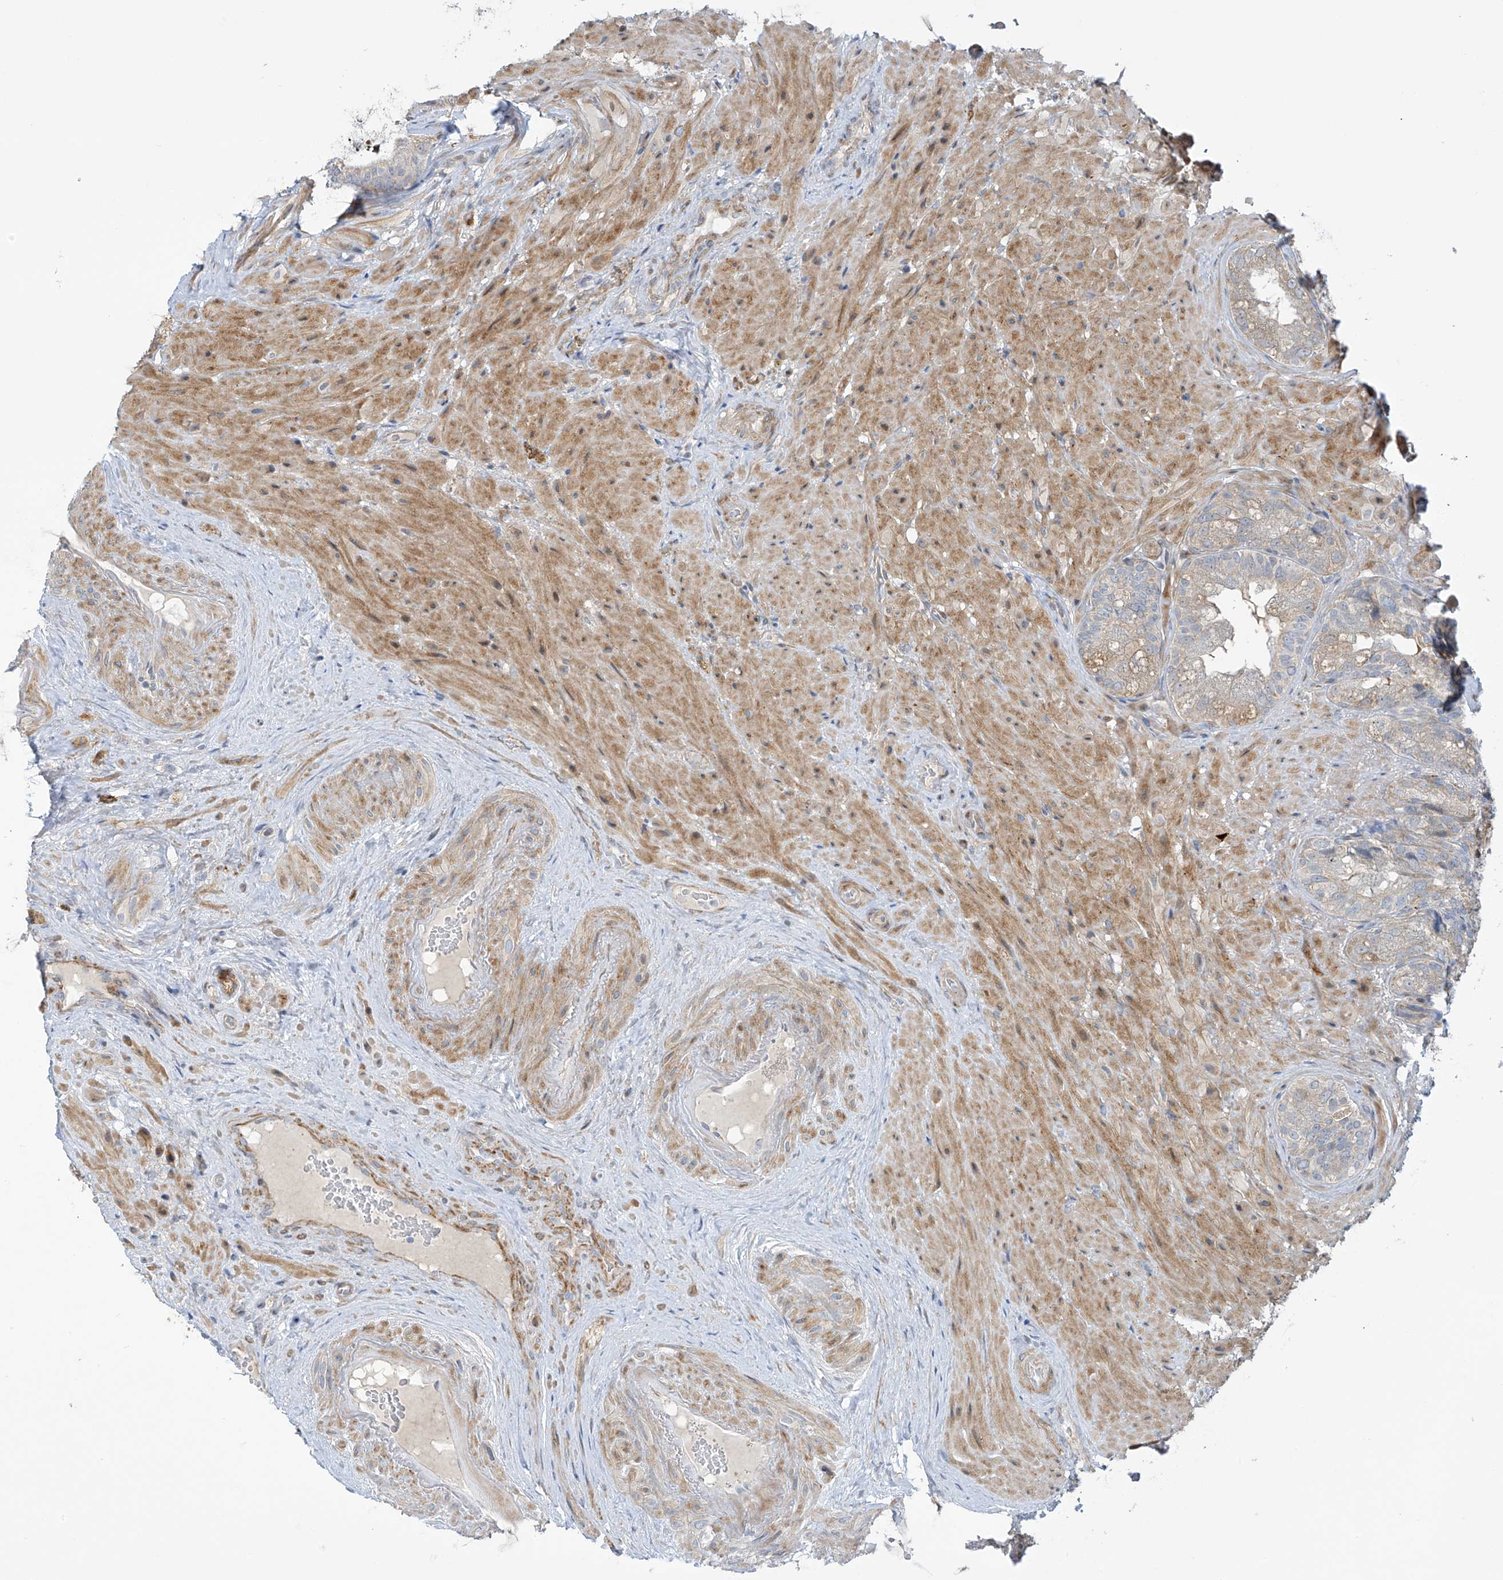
{"staining": {"intensity": "weak", "quantity": "25%-75%", "location": "cytoplasmic/membranous"}, "tissue": "seminal vesicle", "cell_type": "Glandular cells", "image_type": "normal", "snomed": [{"axis": "morphology", "description": "Normal tissue, NOS"}, {"axis": "topography", "description": "Seminal veicle"}, {"axis": "topography", "description": "Peripheral nerve tissue"}], "caption": "Brown immunohistochemical staining in benign human seminal vesicle demonstrates weak cytoplasmic/membranous staining in approximately 25%-75% of glandular cells. Ihc stains the protein in brown and the nuclei are stained blue.", "gene": "ZNF641", "patient": {"sex": "male", "age": 63}}